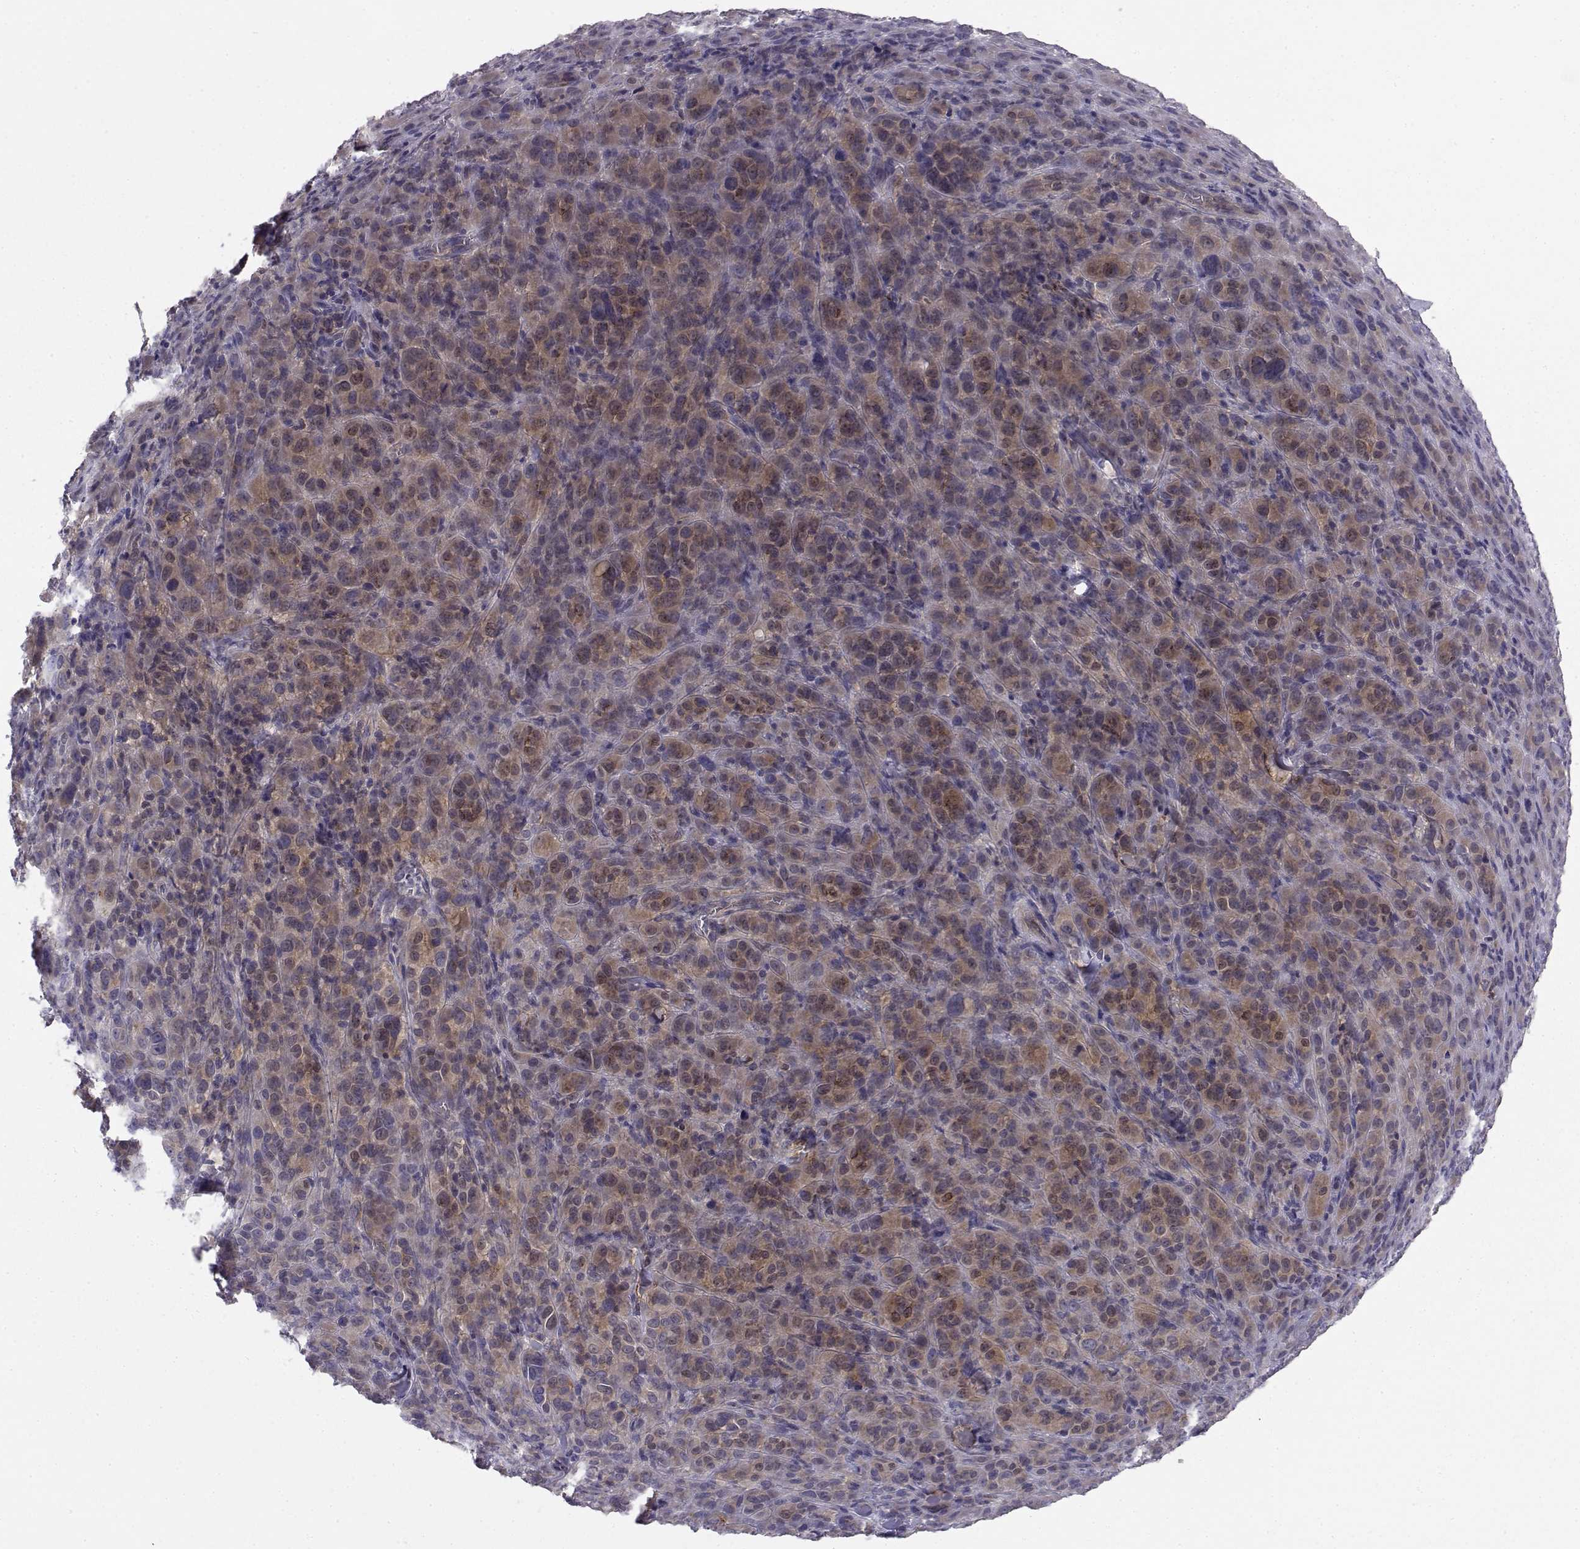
{"staining": {"intensity": "moderate", "quantity": "25%-75%", "location": "cytoplasmic/membranous"}, "tissue": "melanoma", "cell_type": "Tumor cells", "image_type": "cancer", "snomed": [{"axis": "morphology", "description": "Malignant melanoma, NOS"}, {"axis": "topography", "description": "Skin"}], "caption": "Immunohistochemical staining of malignant melanoma demonstrates moderate cytoplasmic/membranous protein staining in approximately 25%-75% of tumor cells. (brown staining indicates protein expression, while blue staining denotes nuclei).", "gene": "PEX5L", "patient": {"sex": "female", "age": 87}}